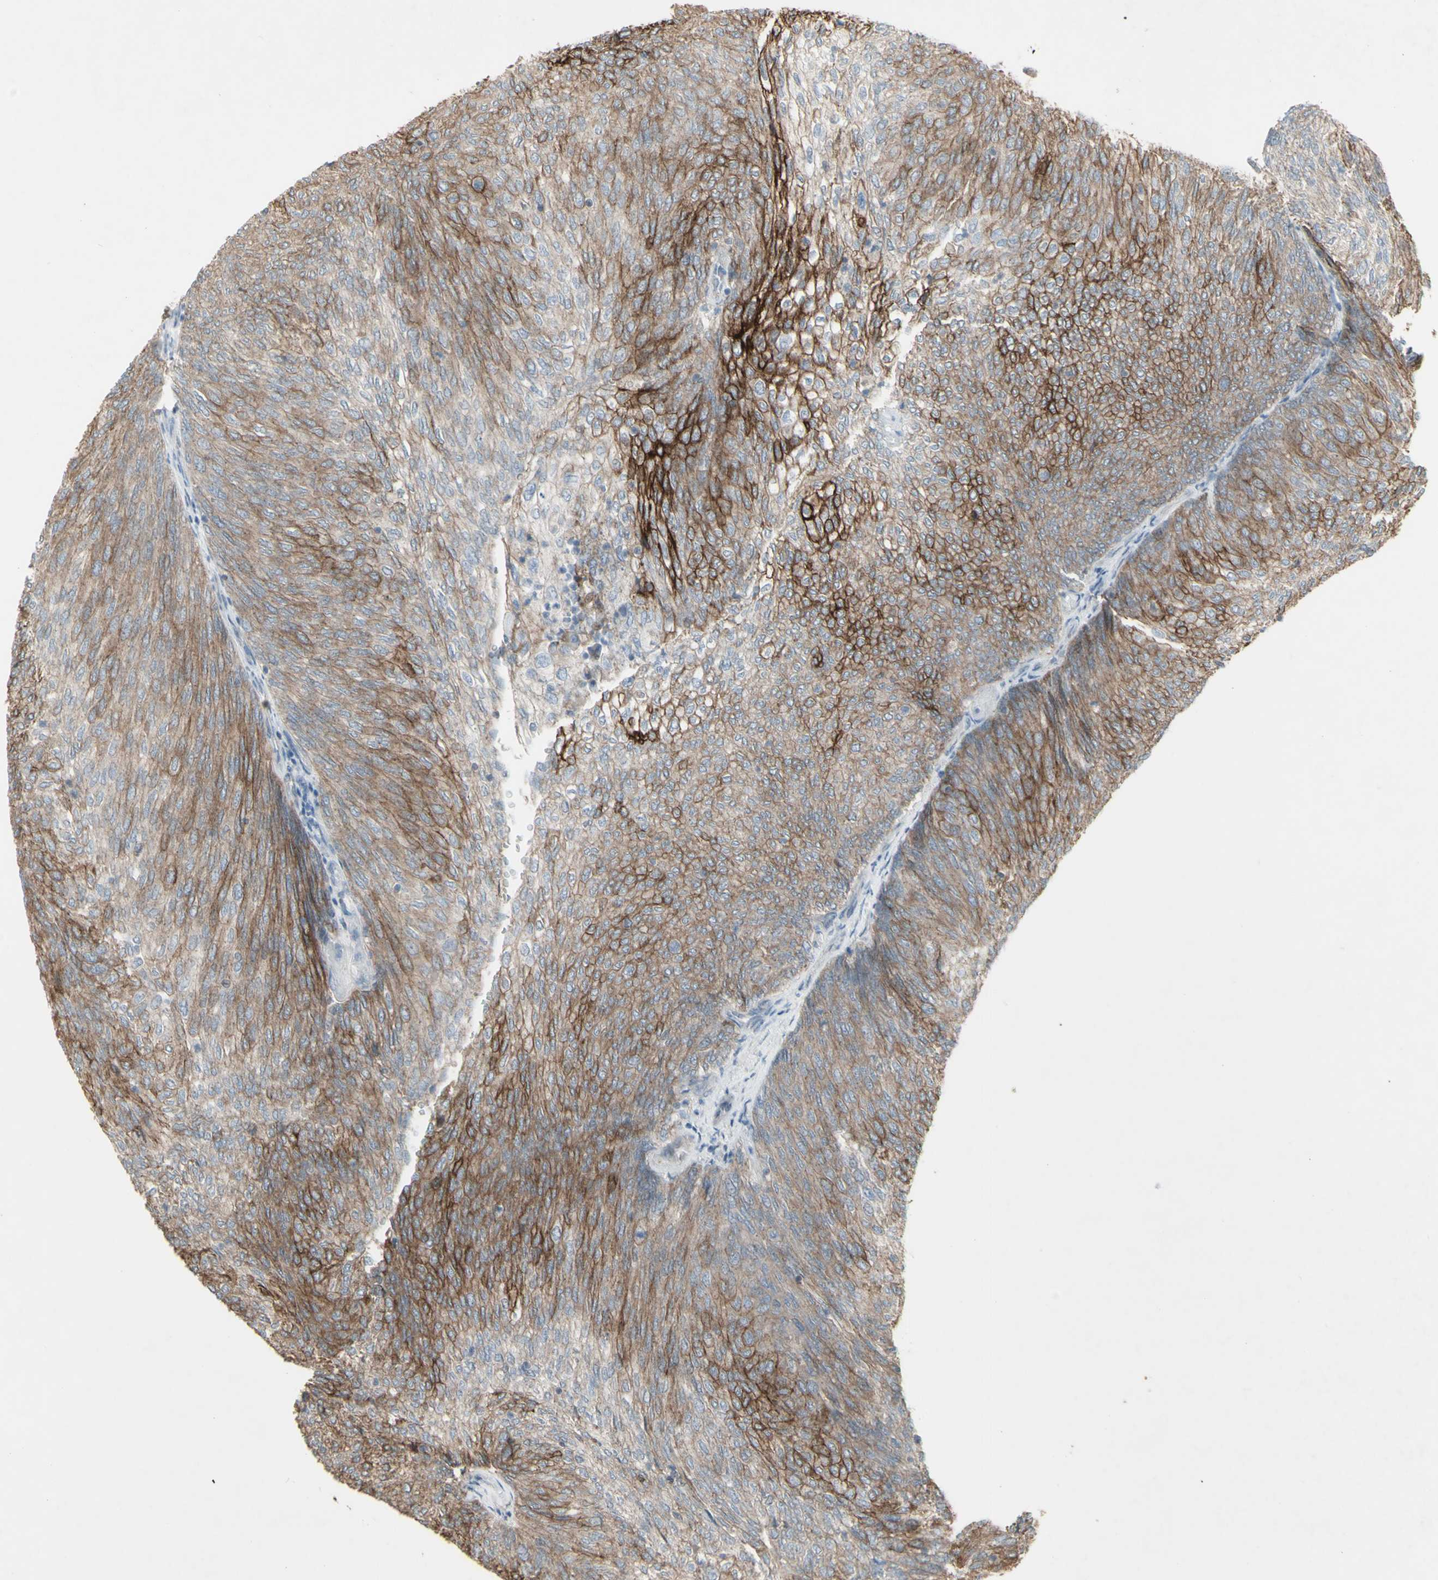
{"staining": {"intensity": "moderate", "quantity": "25%-75%", "location": "cytoplasmic/membranous"}, "tissue": "urothelial cancer", "cell_type": "Tumor cells", "image_type": "cancer", "snomed": [{"axis": "morphology", "description": "Urothelial carcinoma, Low grade"}, {"axis": "topography", "description": "Urinary bladder"}], "caption": "The micrograph demonstrates staining of urothelial cancer, revealing moderate cytoplasmic/membranous protein expression (brown color) within tumor cells.", "gene": "FXYD3", "patient": {"sex": "female", "age": 79}}